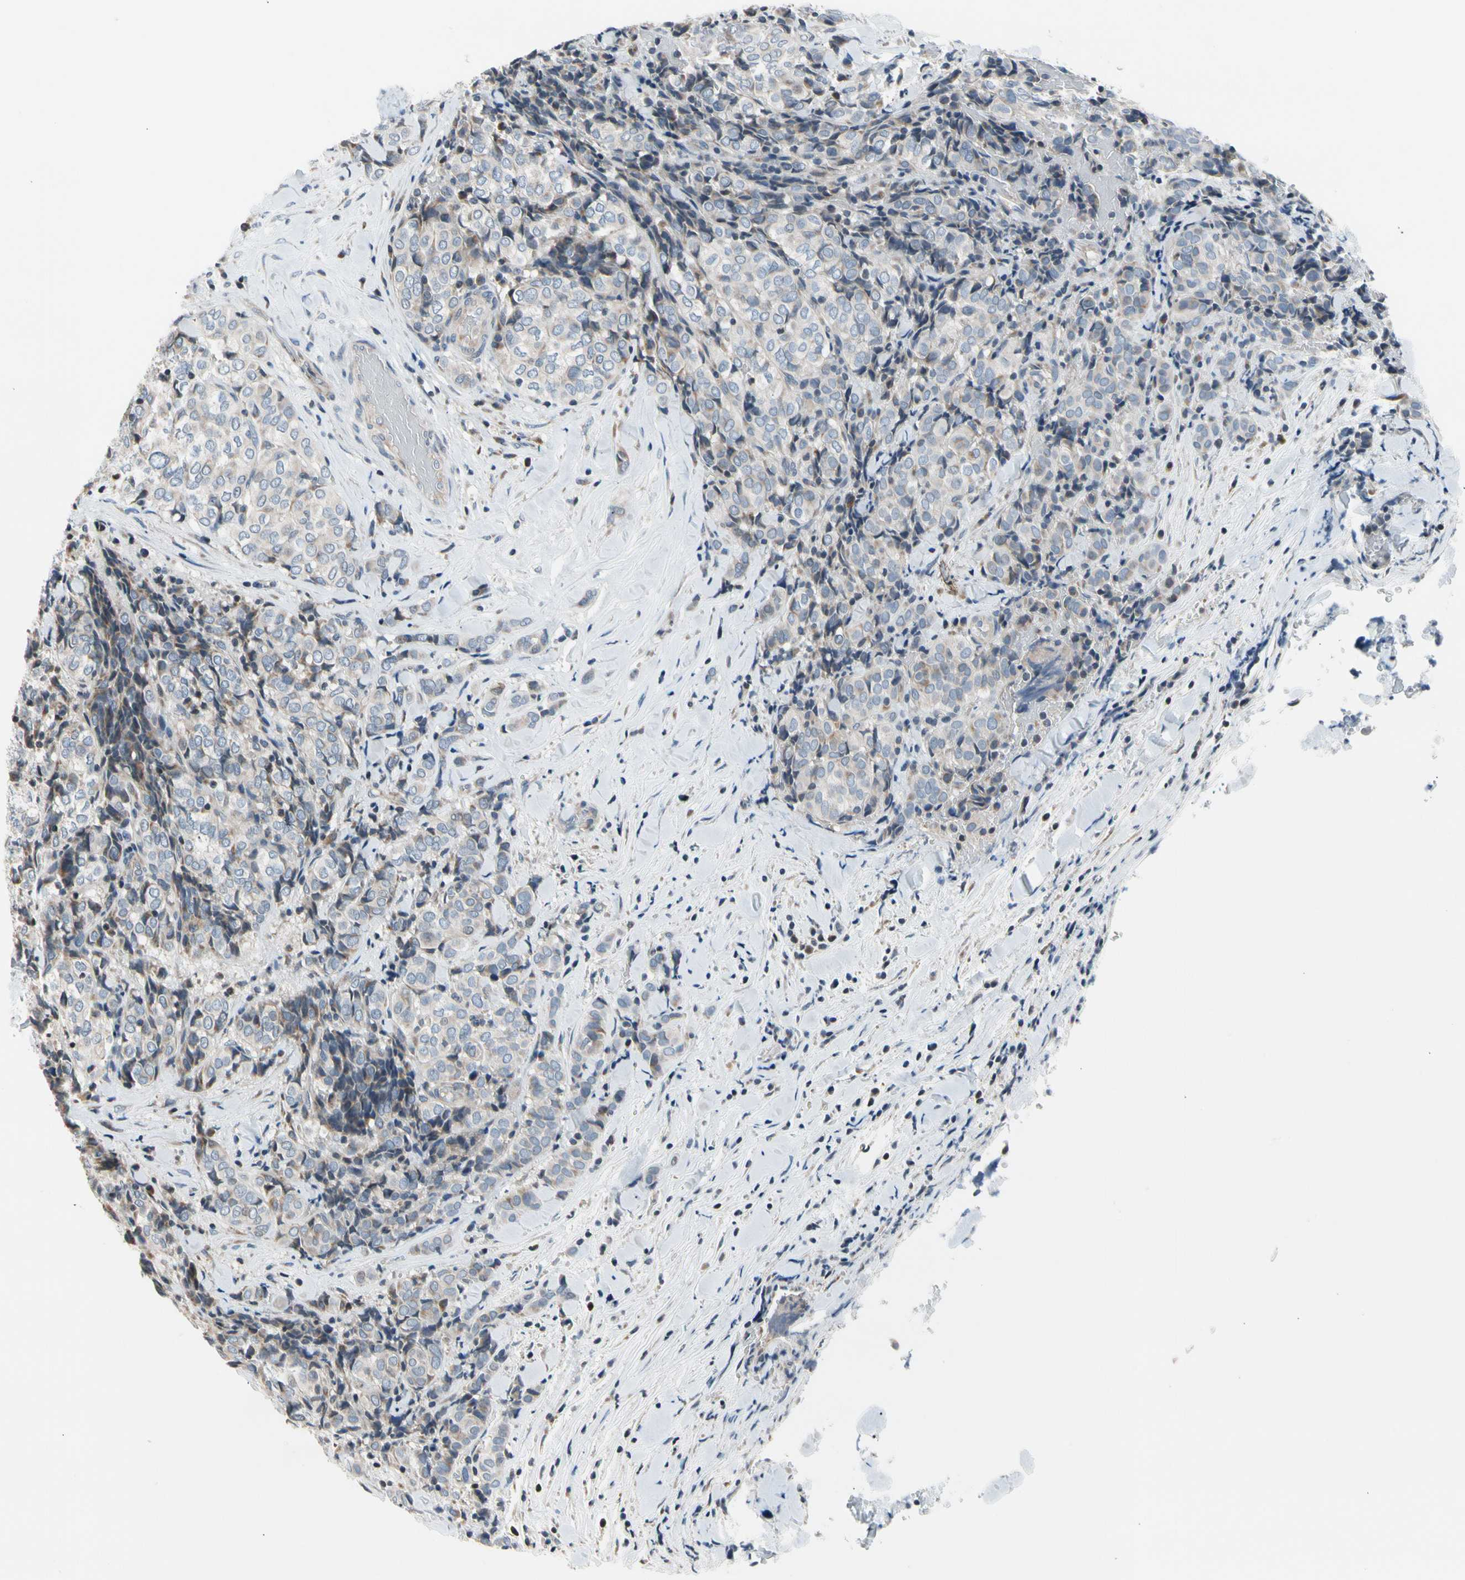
{"staining": {"intensity": "negative", "quantity": "none", "location": "none"}, "tissue": "thyroid cancer", "cell_type": "Tumor cells", "image_type": "cancer", "snomed": [{"axis": "morphology", "description": "Normal tissue, NOS"}, {"axis": "morphology", "description": "Papillary adenocarcinoma, NOS"}, {"axis": "topography", "description": "Thyroid gland"}], "caption": "An IHC image of thyroid papillary adenocarcinoma is shown. There is no staining in tumor cells of thyroid papillary adenocarcinoma.", "gene": "SOX30", "patient": {"sex": "female", "age": 30}}